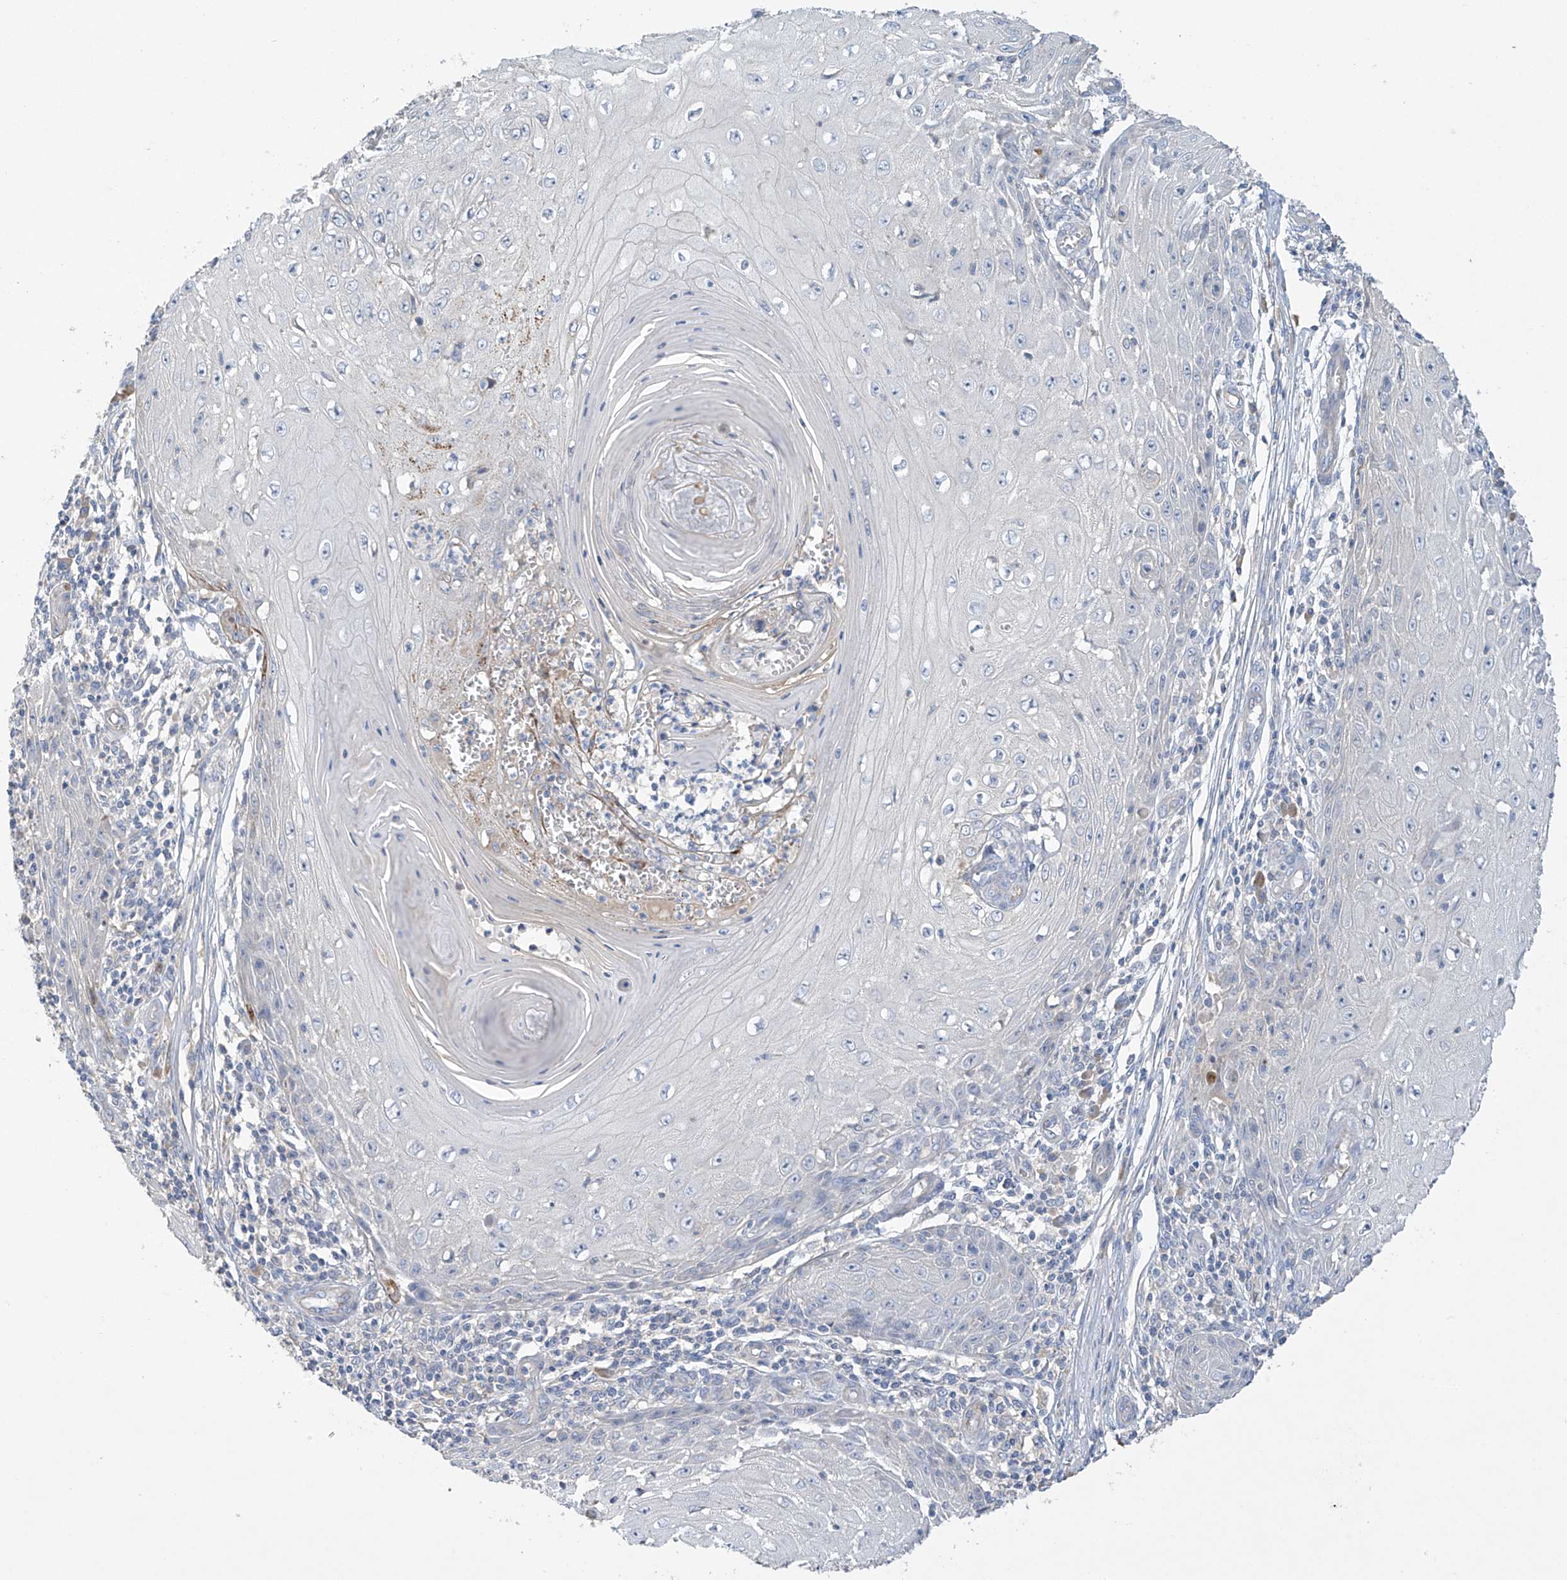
{"staining": {"intensity": "negative", "quantity": "none", "location": "none"}, "tissue": "skin cancer", "cell_type": "Tumor cells", "image_type": "cancer", "snomed": [{"axis": "morphology", "description": "Squamous cell carcinoma, NOS"}, {"axis": "topography", "description": "Skin"}], "caption": "An IHC micrograph of skin cancer (squamous cell carcinoma) is shown. There is no staining in tumor cells of skin cancer (squamous cell carcinoma). (DAB immunohistochemistry (IHC) visualized using brightfield microscopy, high magnification).", "gene": "PRSS12", "patient": {"sex": "female", "age": 73}}